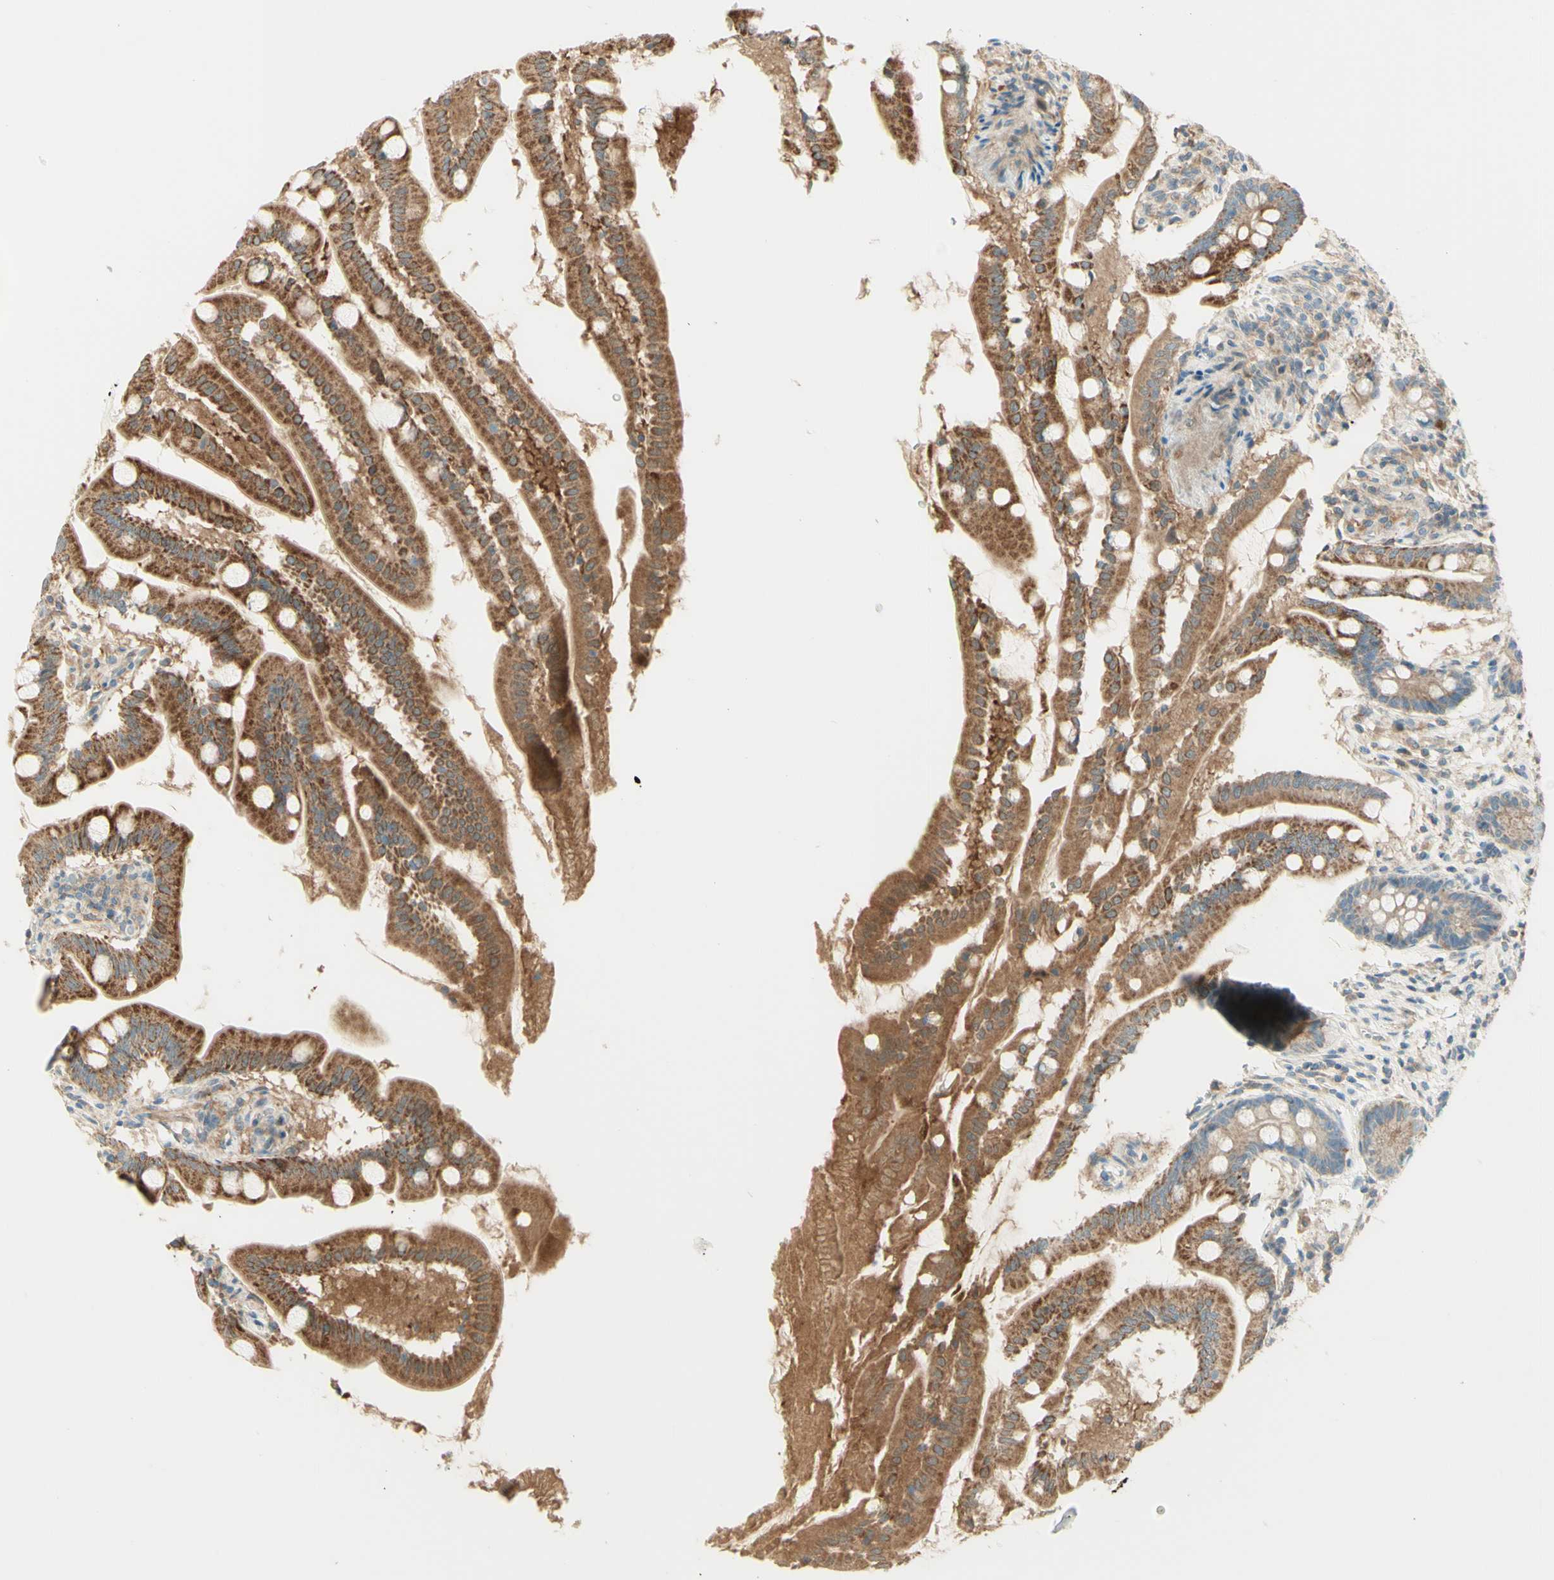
{"staining": {"intensity": "strong", "quantity": "25%-75%", "location": "cytoplasmic/membranous"}, "tissue": "small intestine", "cell_type": "Glandular cells", "image_type": "normal", "snomed": [{"axis": "morphology", "description": "Normal tissue, NOS"}, {"axis": "topography", "description": "Small intestine"}], "caption": "Small intestine stained for a protein demonstrates strong cytoplasmic/membranous positivity in glandular cells. The protein is shown in brown color, while the nuclei are stained blue.", "gene": "PROM1", "patient": {"sex": "female", "age": 56}}